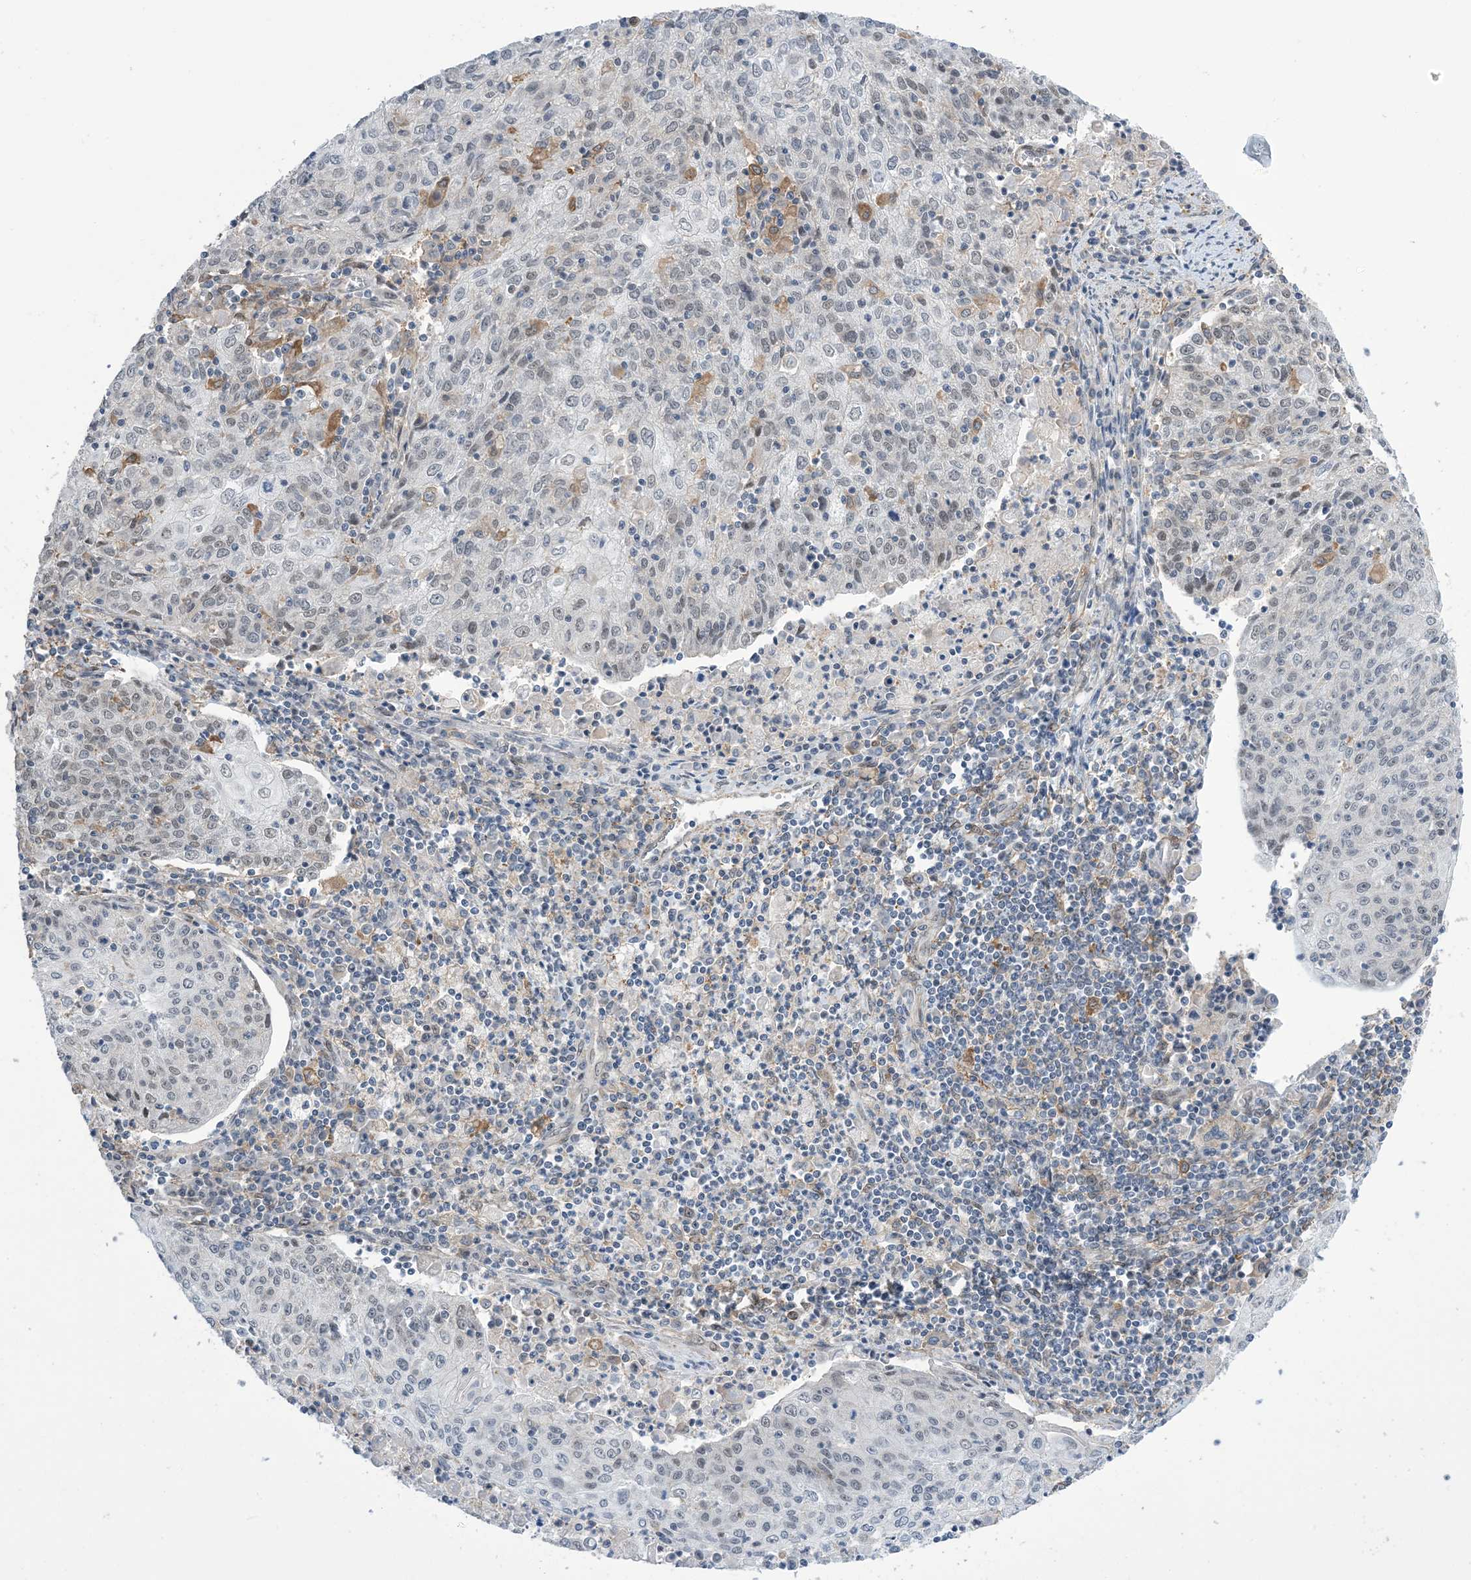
{"staining": {"intensity": "negative", "quantity": "none", "location": "none"}, "tissue": "cervical cancer", "cell_type": "Tumor cells", "image_type": "cancer", "snomed": [{"axis": "morphology", "description": "Squamous cell carcinoma, NOS"}, {"axis": "topography", "description": "Cervix"}], "caption": "DAB (3,3'-diaminobenzidine) immunohistochemical staining of squamous cell carcinoma (cervical) exhibits no significant staining in tumor cells. The staining is performed using DAB brown chromogen with nuclei counter-stained in using hematoxylin.", "gene": "ZNF8", "patient": {"sex": "female", "age": 48}}